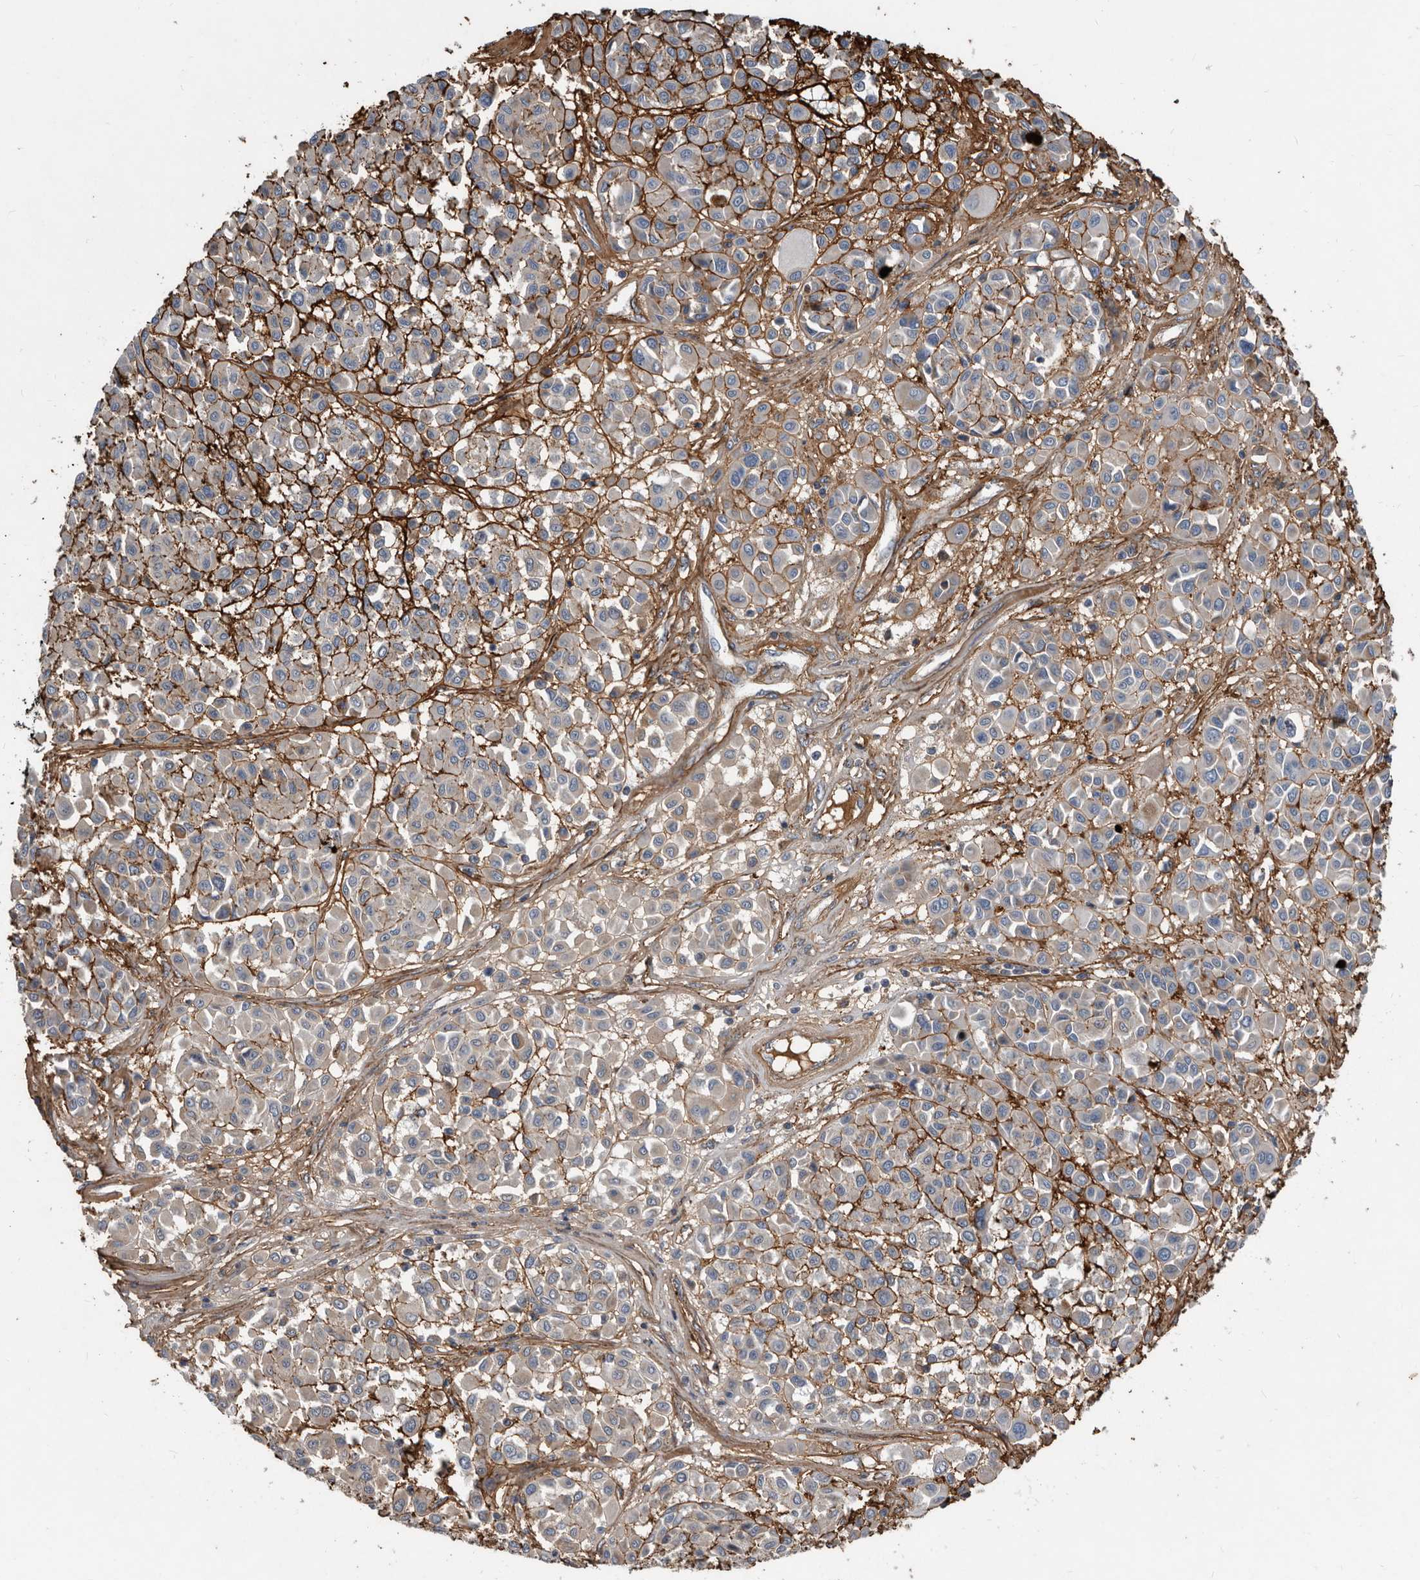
{"staining": {"intensity": "negative", "quantity": "none", "location": "none"}, "tissue": "melanoma", "cell_type": "Tumor cells", "image_type": "cancer", "snomed": [{"axis": "morphology", "description": "Malignant melanoma, Metastatic site"}, {"axis": "topography", "description": "Soft tissue"}], "caption": "IHC image of malignant melanoma (metastatic site) stained for a protein (brown), which demonstrates no staining in tumor cells.", "gene": "PI15", "patient": {"sex": "male", "age": 41}}